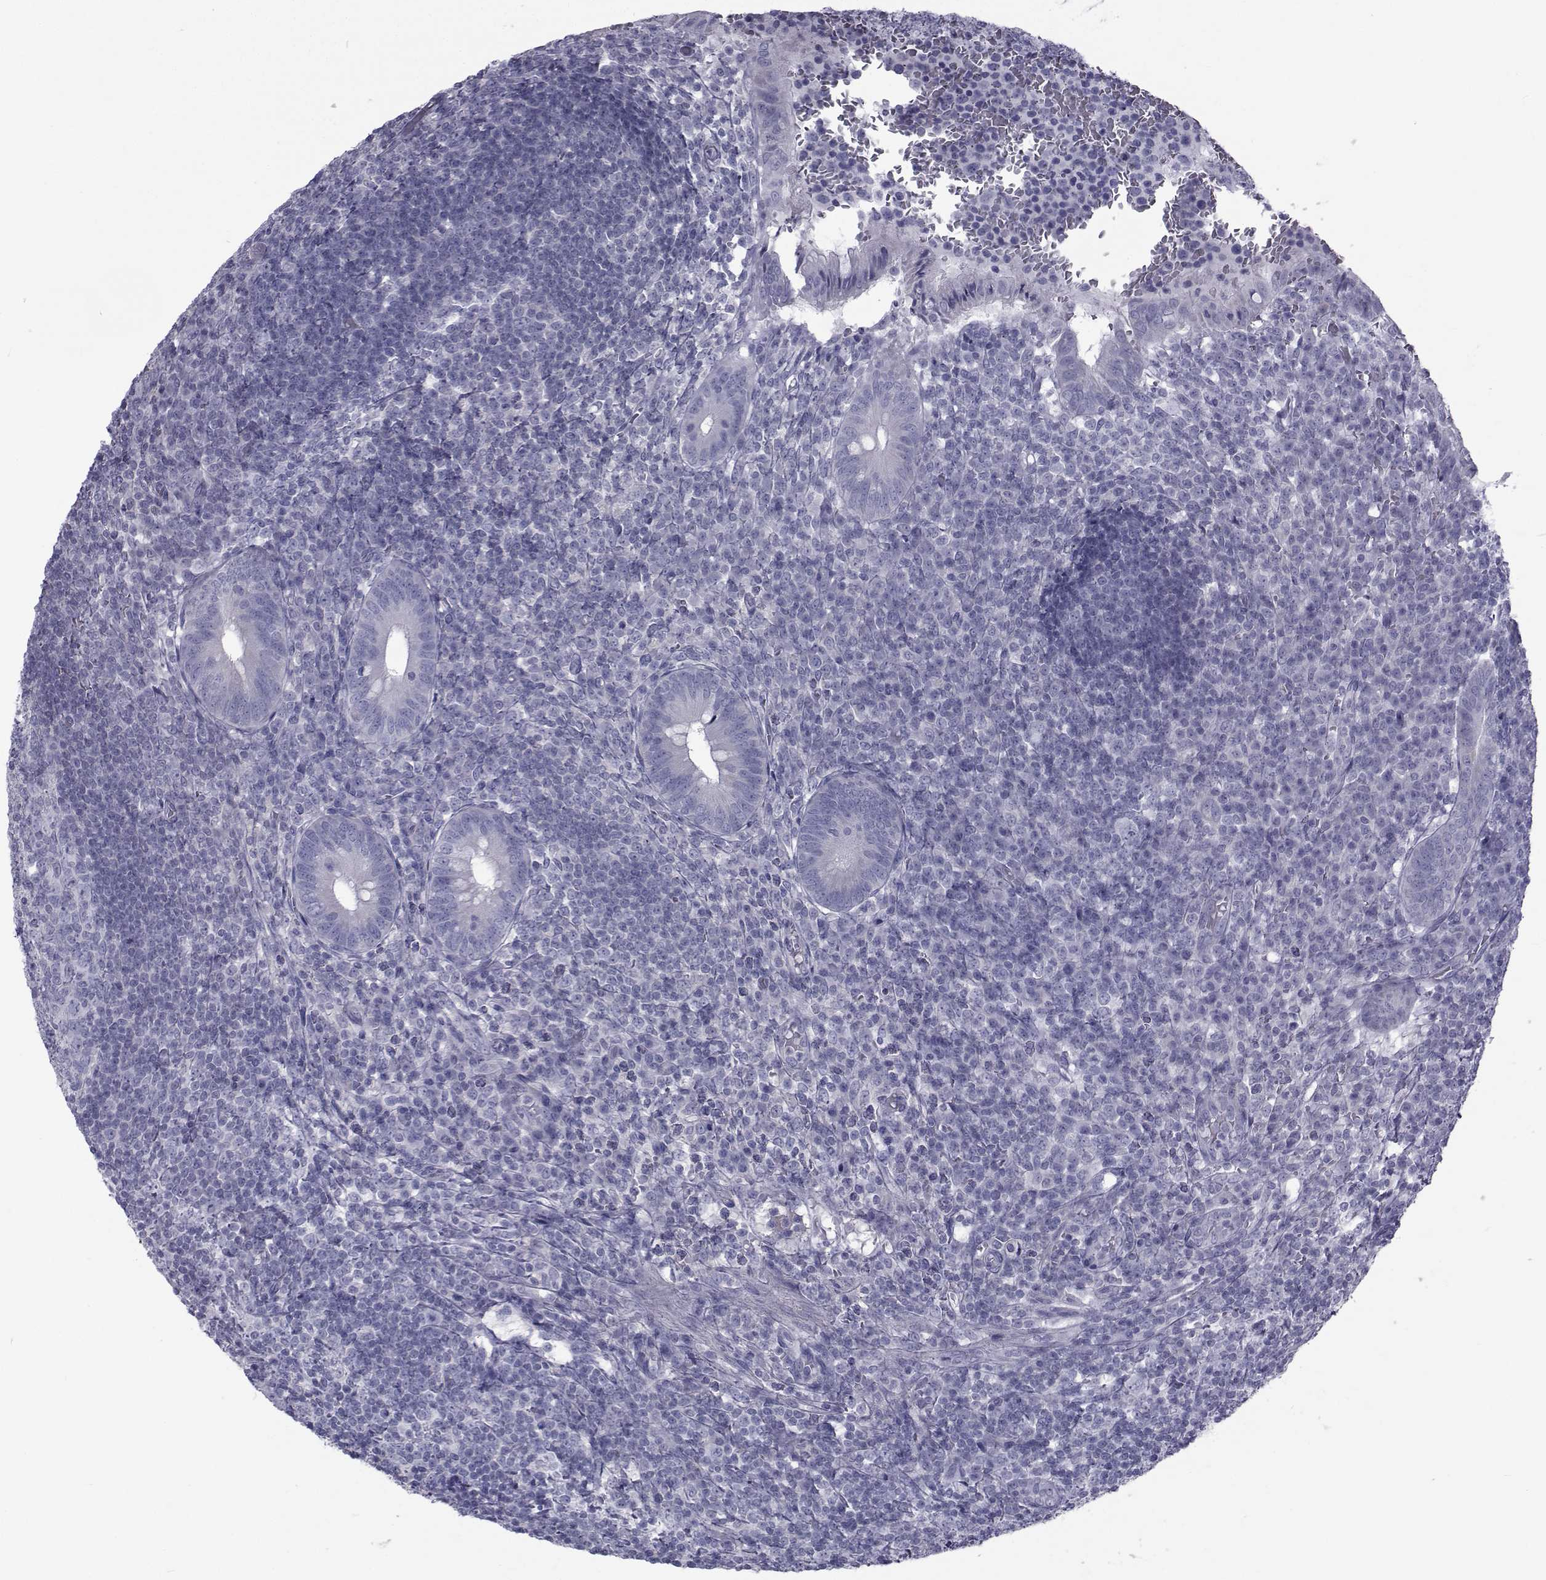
{"staining": {"intensity": "negative", "quantity": "none", "location": "none"}, "tissue": "appendix", "cell_type": "Glandular cells", "image_type": "normal", "snomed": [{"axis": "morphology", "description": "Normal tissue, NOS"}, {"axis": "topography", "description": "Appendix"}], "caption": "Histopathology image shows no protein positivity in glandular cells of normal appendix.", "gene": "FDXR", "patient": {"sex": "male", "age": 18}}